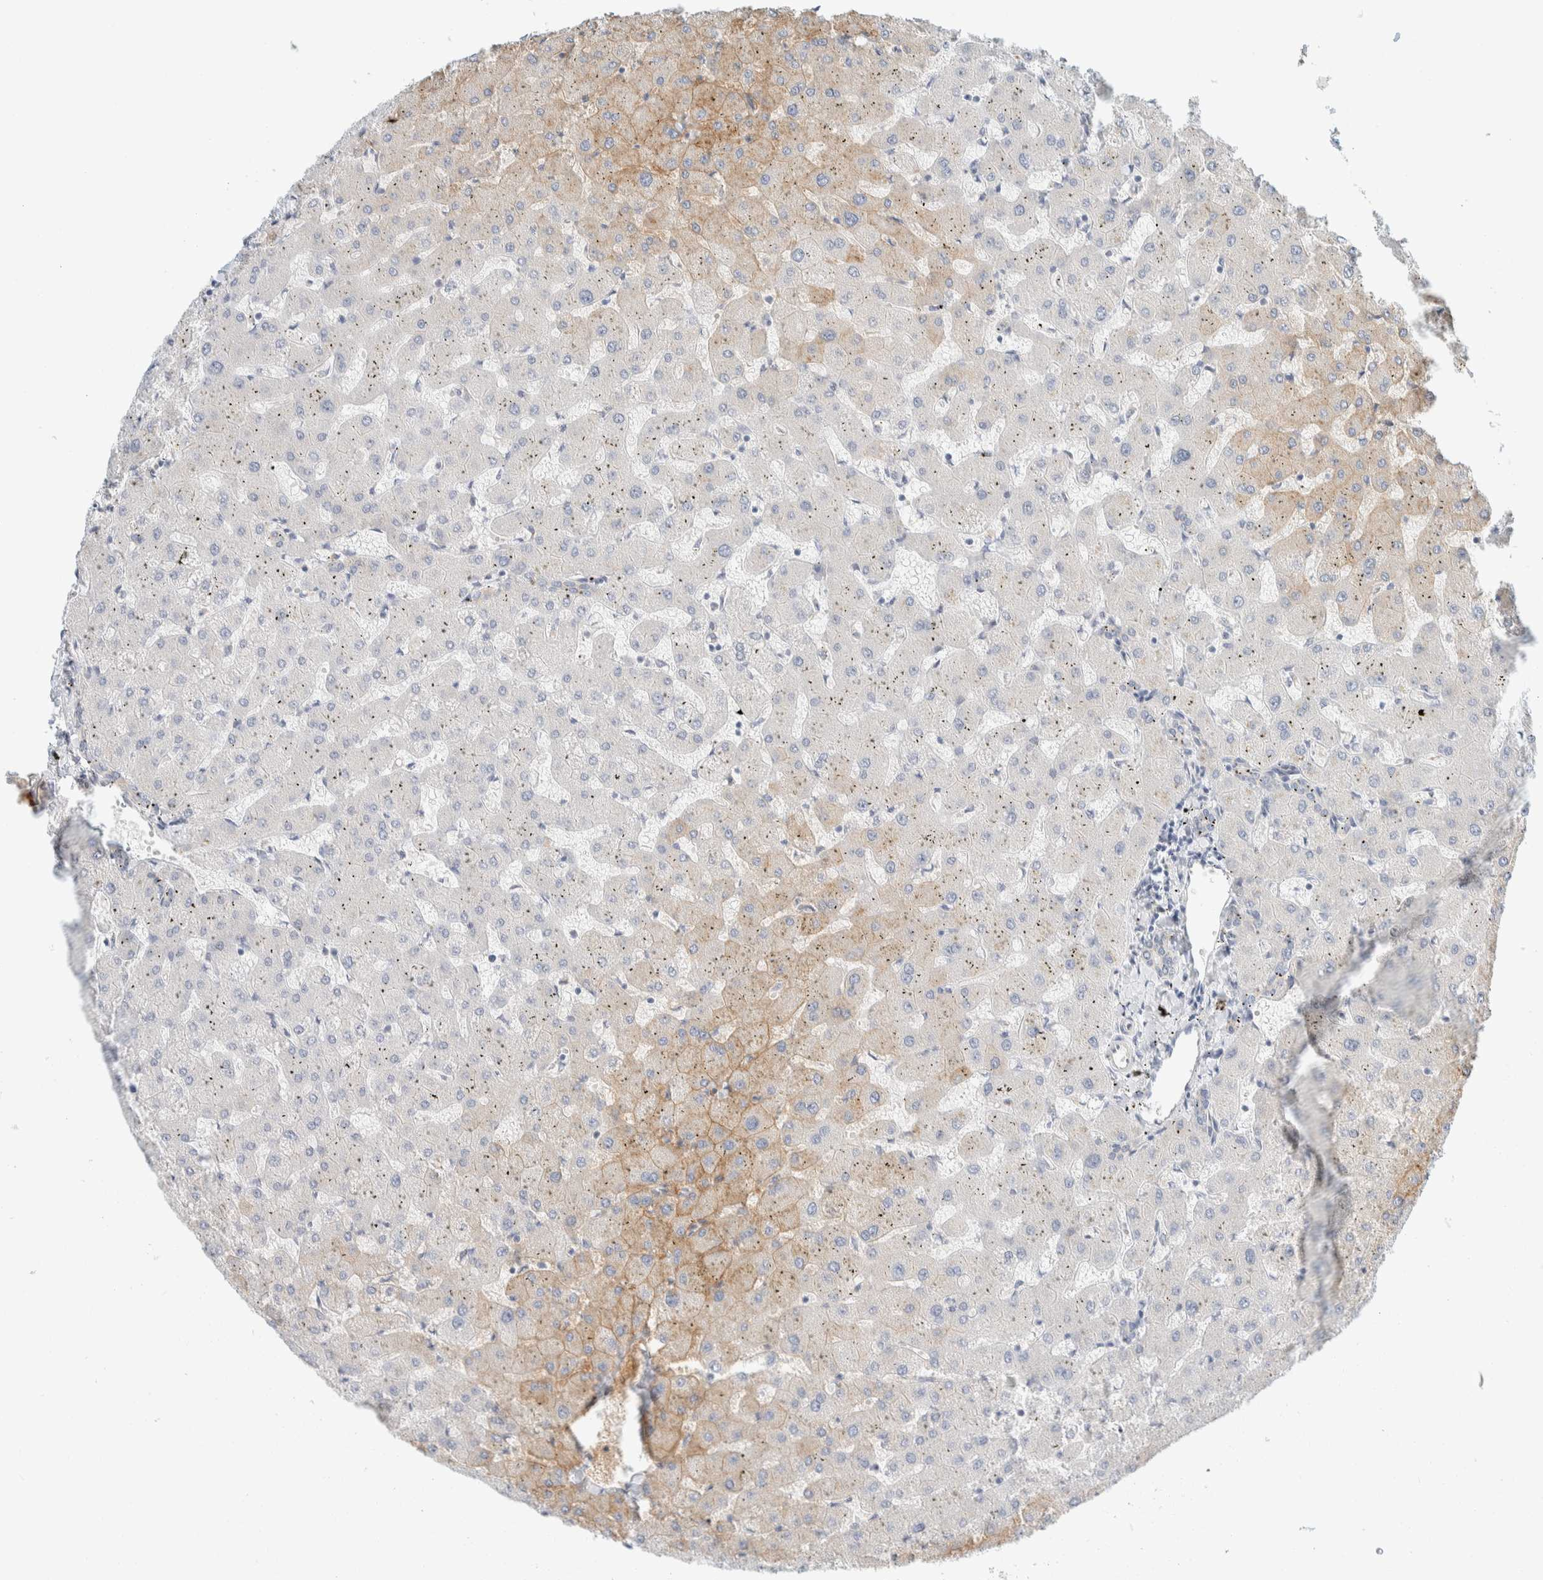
{"staining": {"intensity": "negative", "quantity": "none", "location": "none"}, "tissue": "liver", "cell_type": "Cholangiocytes", "image_type": "normal", "snomed": [{"axis": "morphology", "description": "Normal tissue, NOS"}, {"axis": "topography", "description": "Liver"}], "caption": "Immunohistochemical staining of unremarkable human liver reveals no significant staining in cholangiocytes.", "gene": "TMEM184B", "patient": {"sex": "female", "age": 63}}